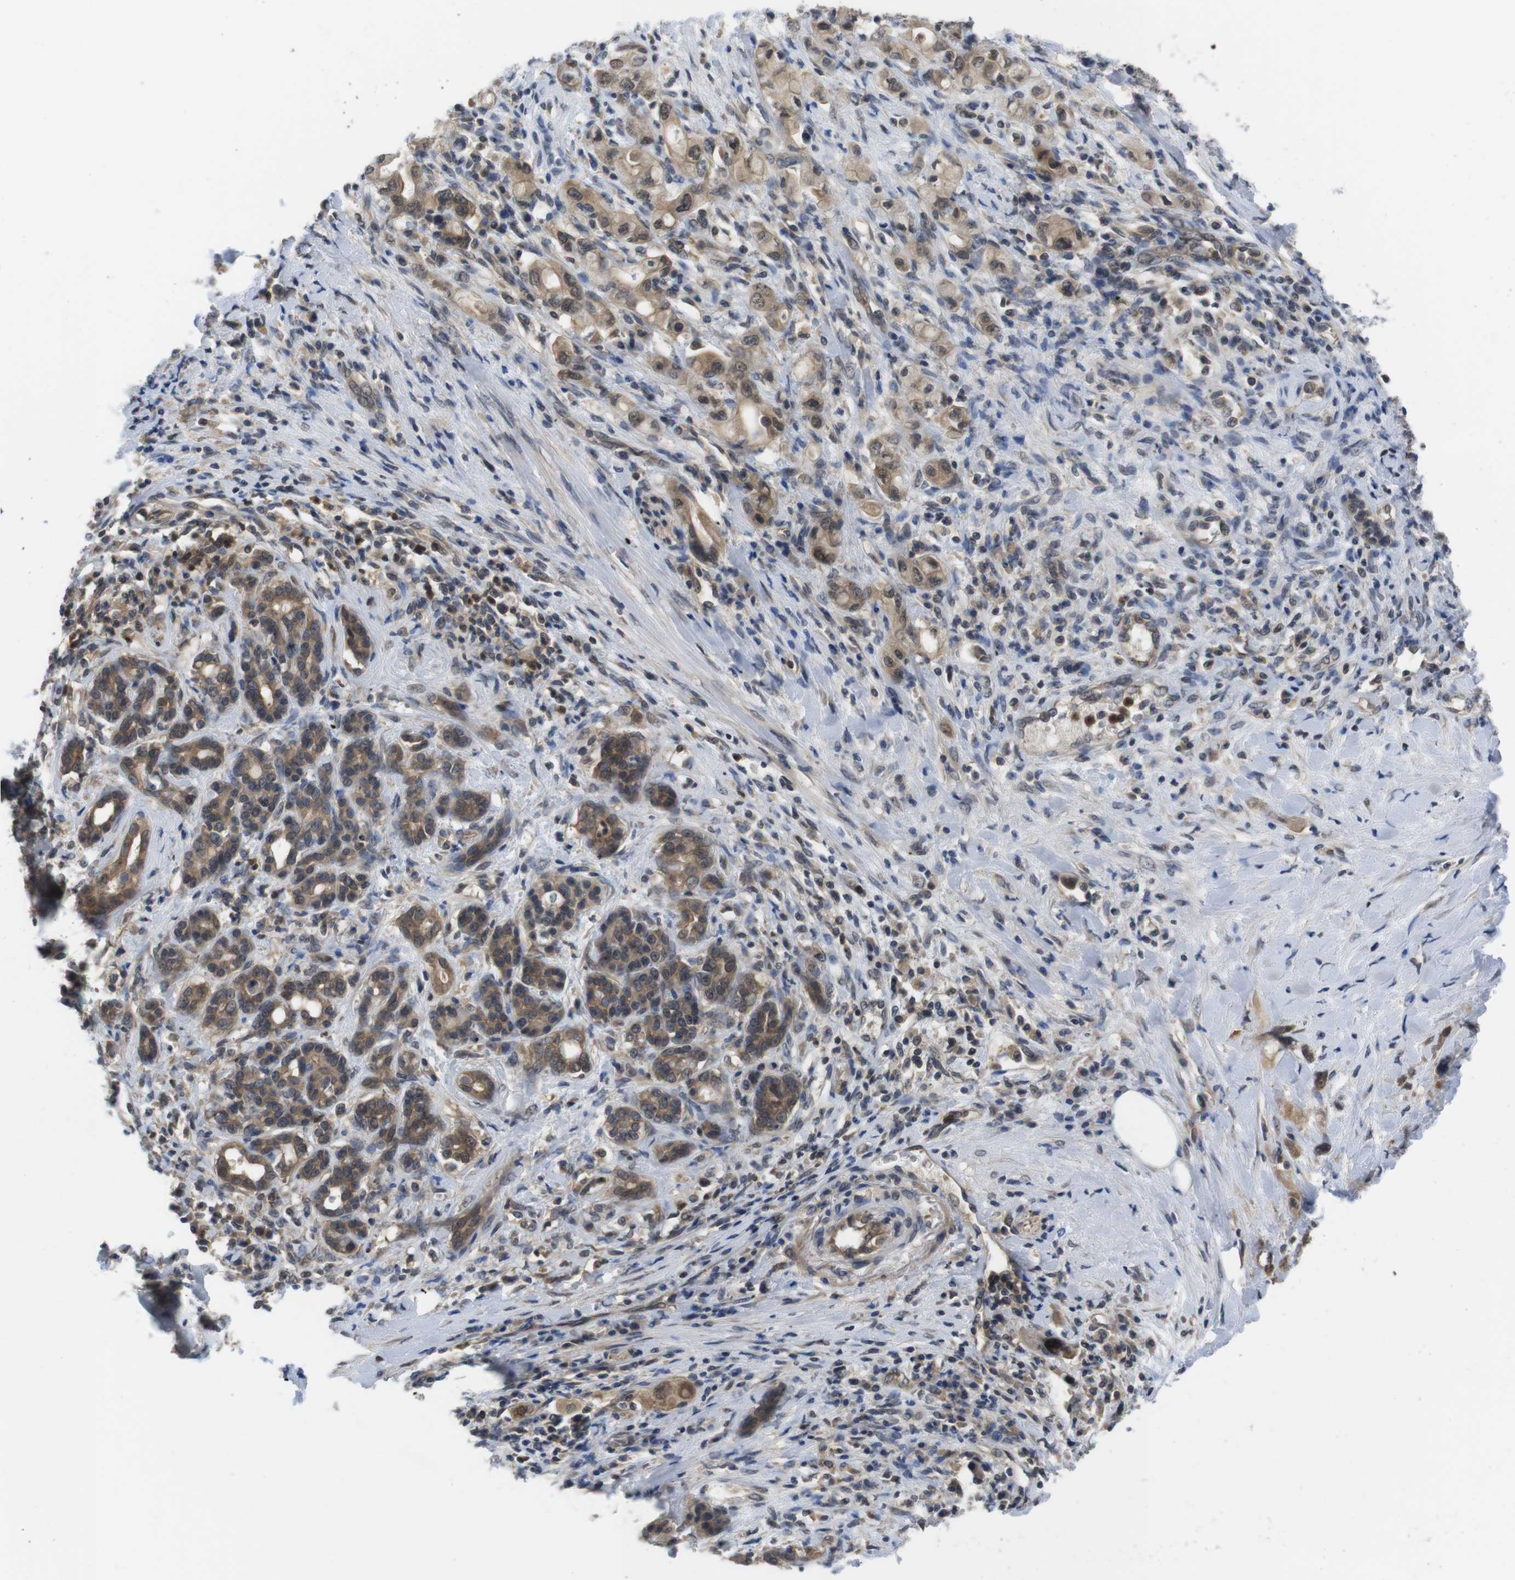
{"staining": {"intensity": "moderate", "quantity": ">75%", "location": "cytoplasmic/membranous"}, "tissue": "pancreatic cancer", "cell_type": "Tumor cells", "image_type": "cancer", "snomed": [{"axis": "morphology", "description": "Adenocarcinoma, NOS"}, {"axis": "topography", "description": "Pancreas"}], "caption": "Immunohistochemical staining of human adenocarcinoma (pancreatic) displays medium levels of moderate cytoplasmic/membranous protein expression in about >75% of tumor cells.", "gene": "FADD", "patient": {"sex": "female", "age": 56}}